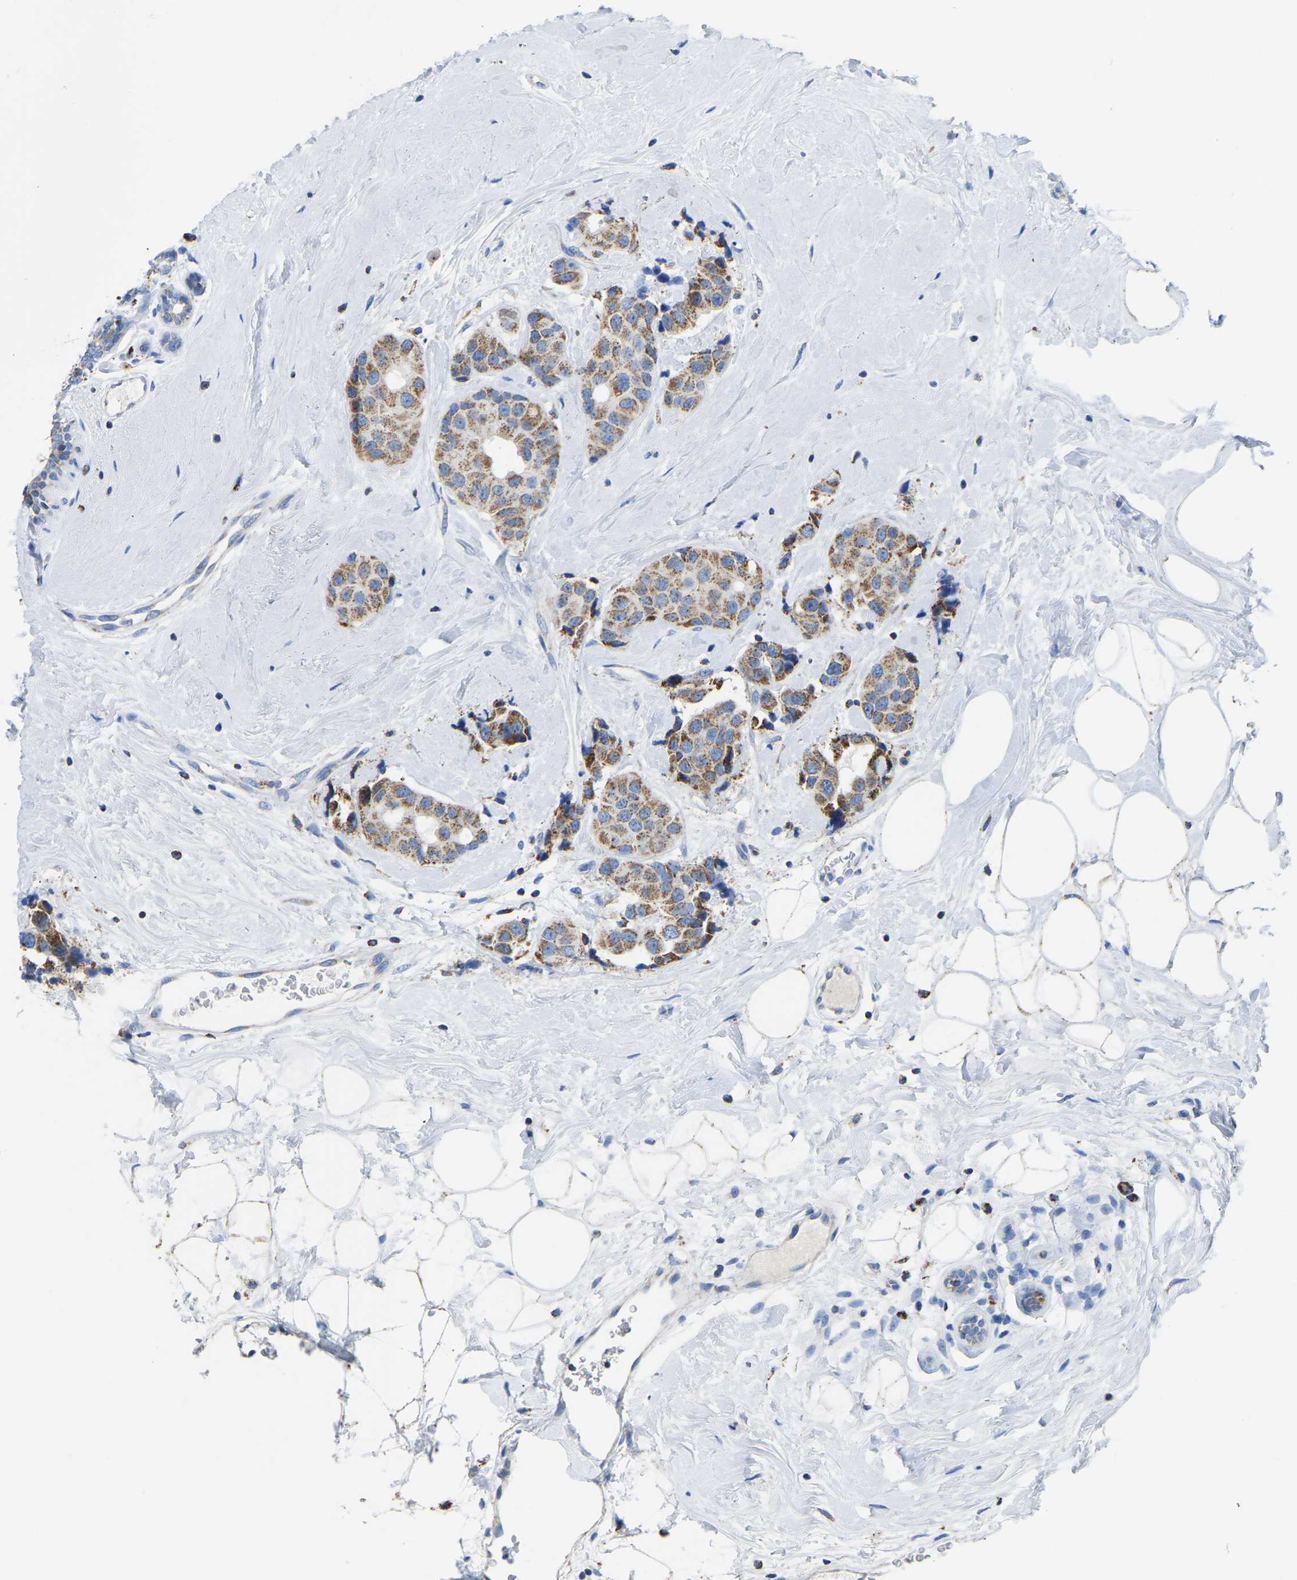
{"staining": {"intensity": "moderate", "quantity": ">75%", "location": "cytoplasmic/membranous"}, "tissue": "breast cancer", "cell_type": "Tumor cells", "image_type": "cancer", "snomed": [{"axis": "morphology", "description": "Normal tissue, NOS"}, {"axis": "morphology", "description": "Duct carcinoma"}, {"axis": "topography", "description": "Breast"}], "caption": "There is medium levels of moderate cytoplasmic/membranous staining in tumor cells of breast invasive ductal carcinoma, as demonstrated by immunohistochemical staining (brown color).", "gene": "ETFA", "patient": {"sex": "female", "age": 39}}